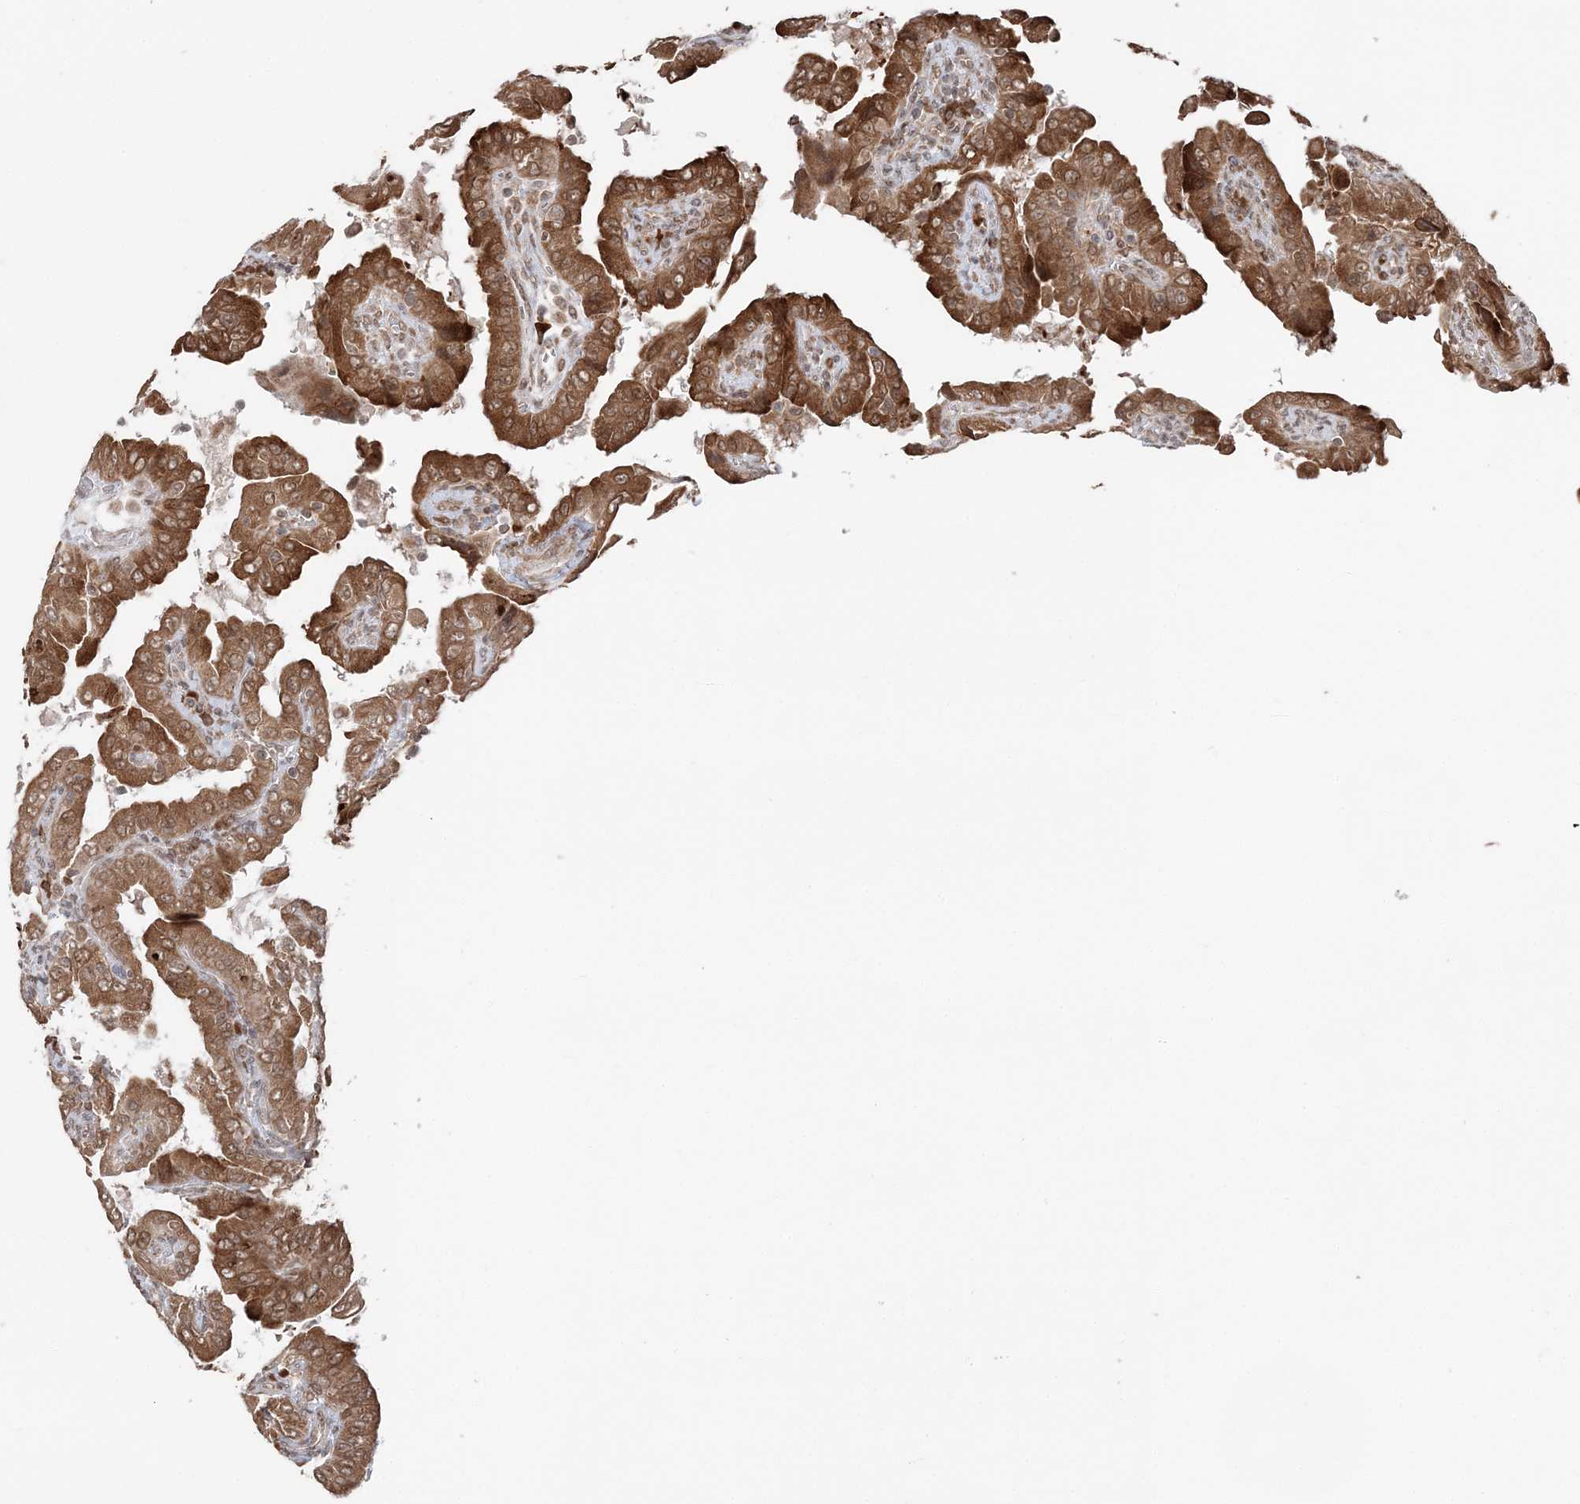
{"staining": {"intensity": "strong", "quantity": ">75%", "location": "cytoplasmic/membranous"}, "tissue": "thyroid cancer", "cell_type": "Tumor cells", "image_type": "cancer", "snomed": [{"axis": "morphology", "description": "Papillary adenocarcinoma, NOS"}, {"axis": "topography", "description": "Thyroid gland"}], "caption": "Strong cytoplasmic/membranous staining for a protein is present in about >75% of tumor cells of thyroid cancer (papillary adenocarcinoma) using IHC.", "gene": "TMED10", "patient": {"sex": "male", "age": 33}}